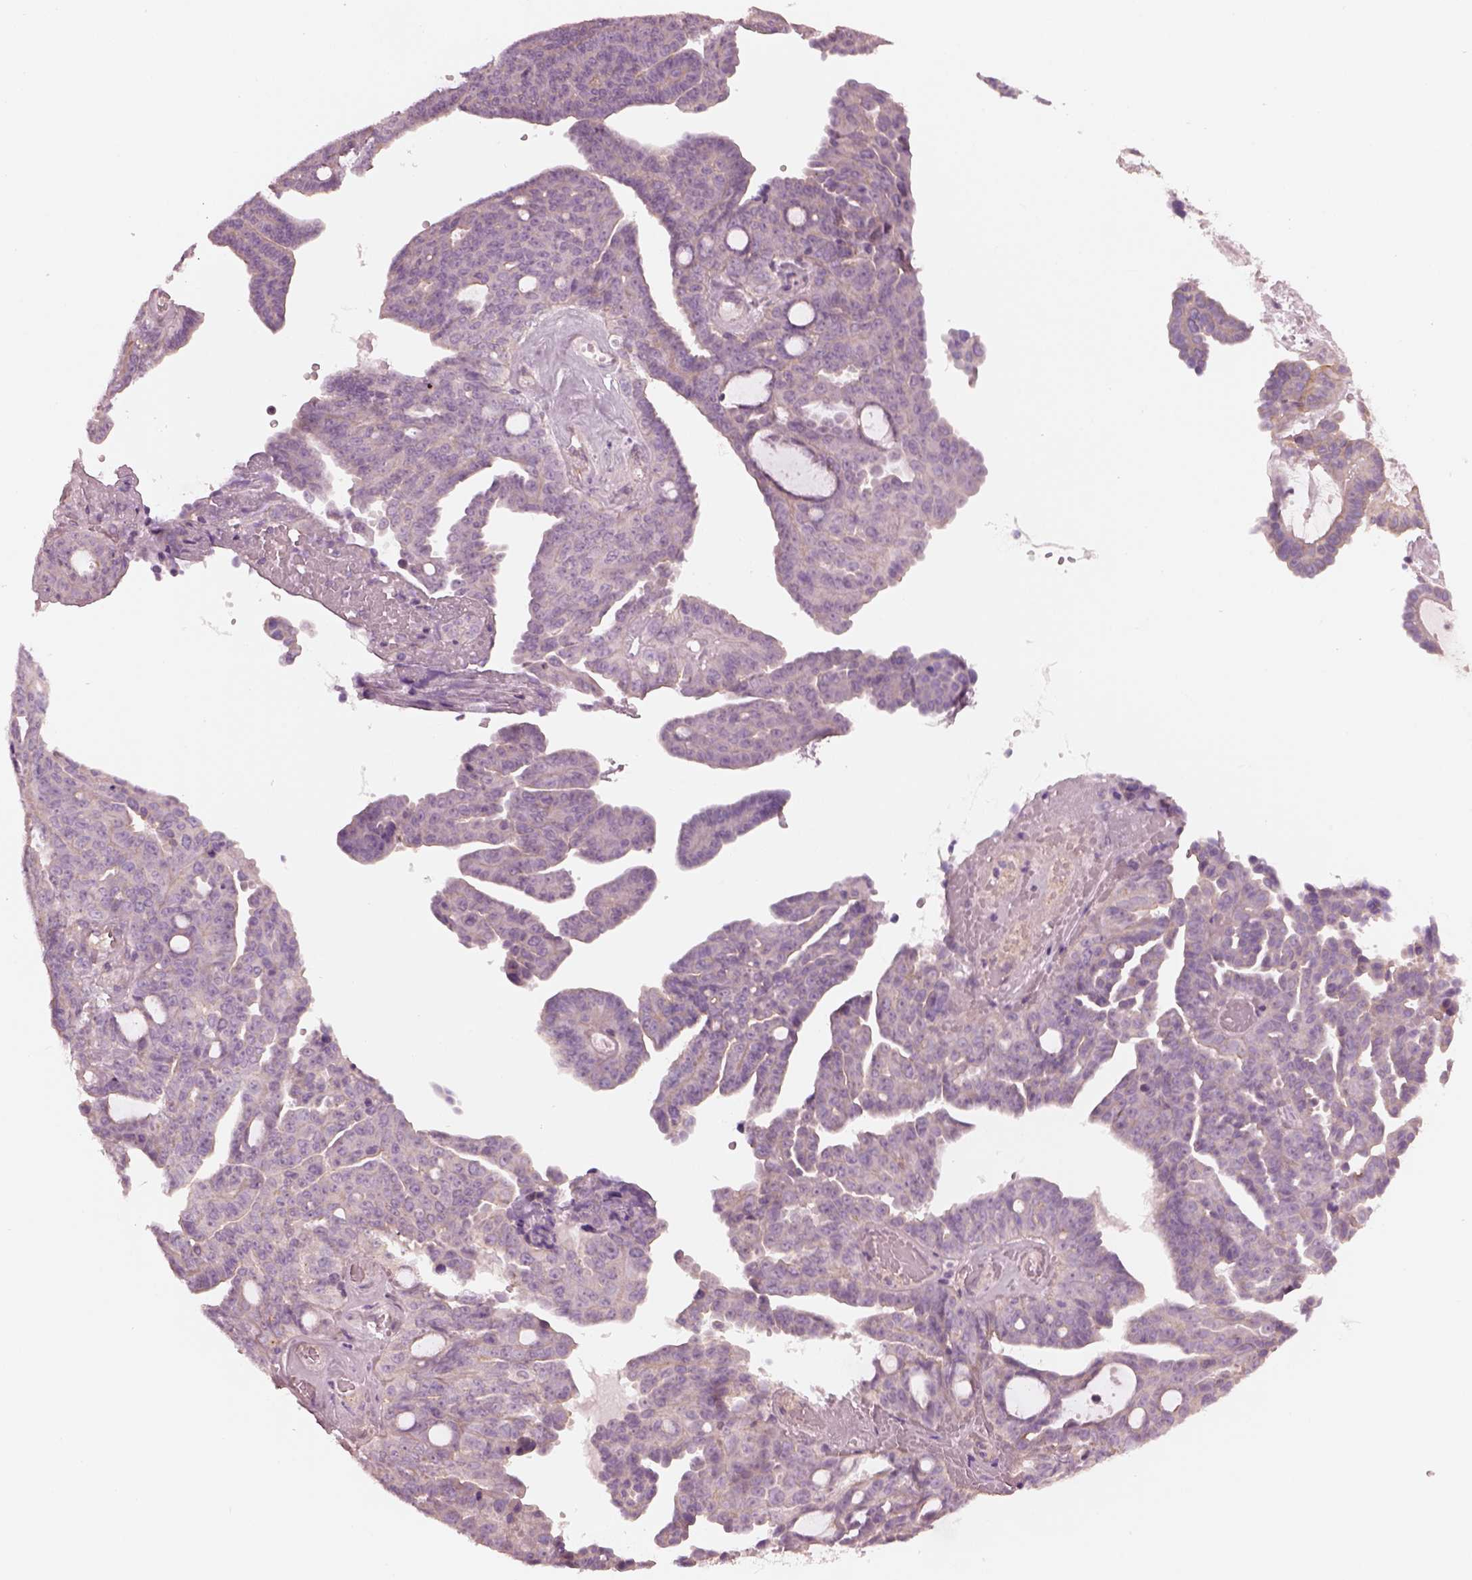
{"staining": {"intensity": "weak", "quantity": "<25%", "location": "cytoplasmic/membranous"}, "tissue": "ovarian cancer", "cell_type": "Tumor cells", "image_type": "cancer", "snomed": [{"axis": "morphology", "description": "Cystadenocarcinoma, serous, NOS"}, {"axis": "topography", "description": "Ovary"}], "caption": "Immunohistochemical staining of human serous cystadenocarcinoma (ovarian) demonstrates no significant expression in tumor cells.", "gene": "ODAD1", "patient": {"sex": "female", "age": 71}}